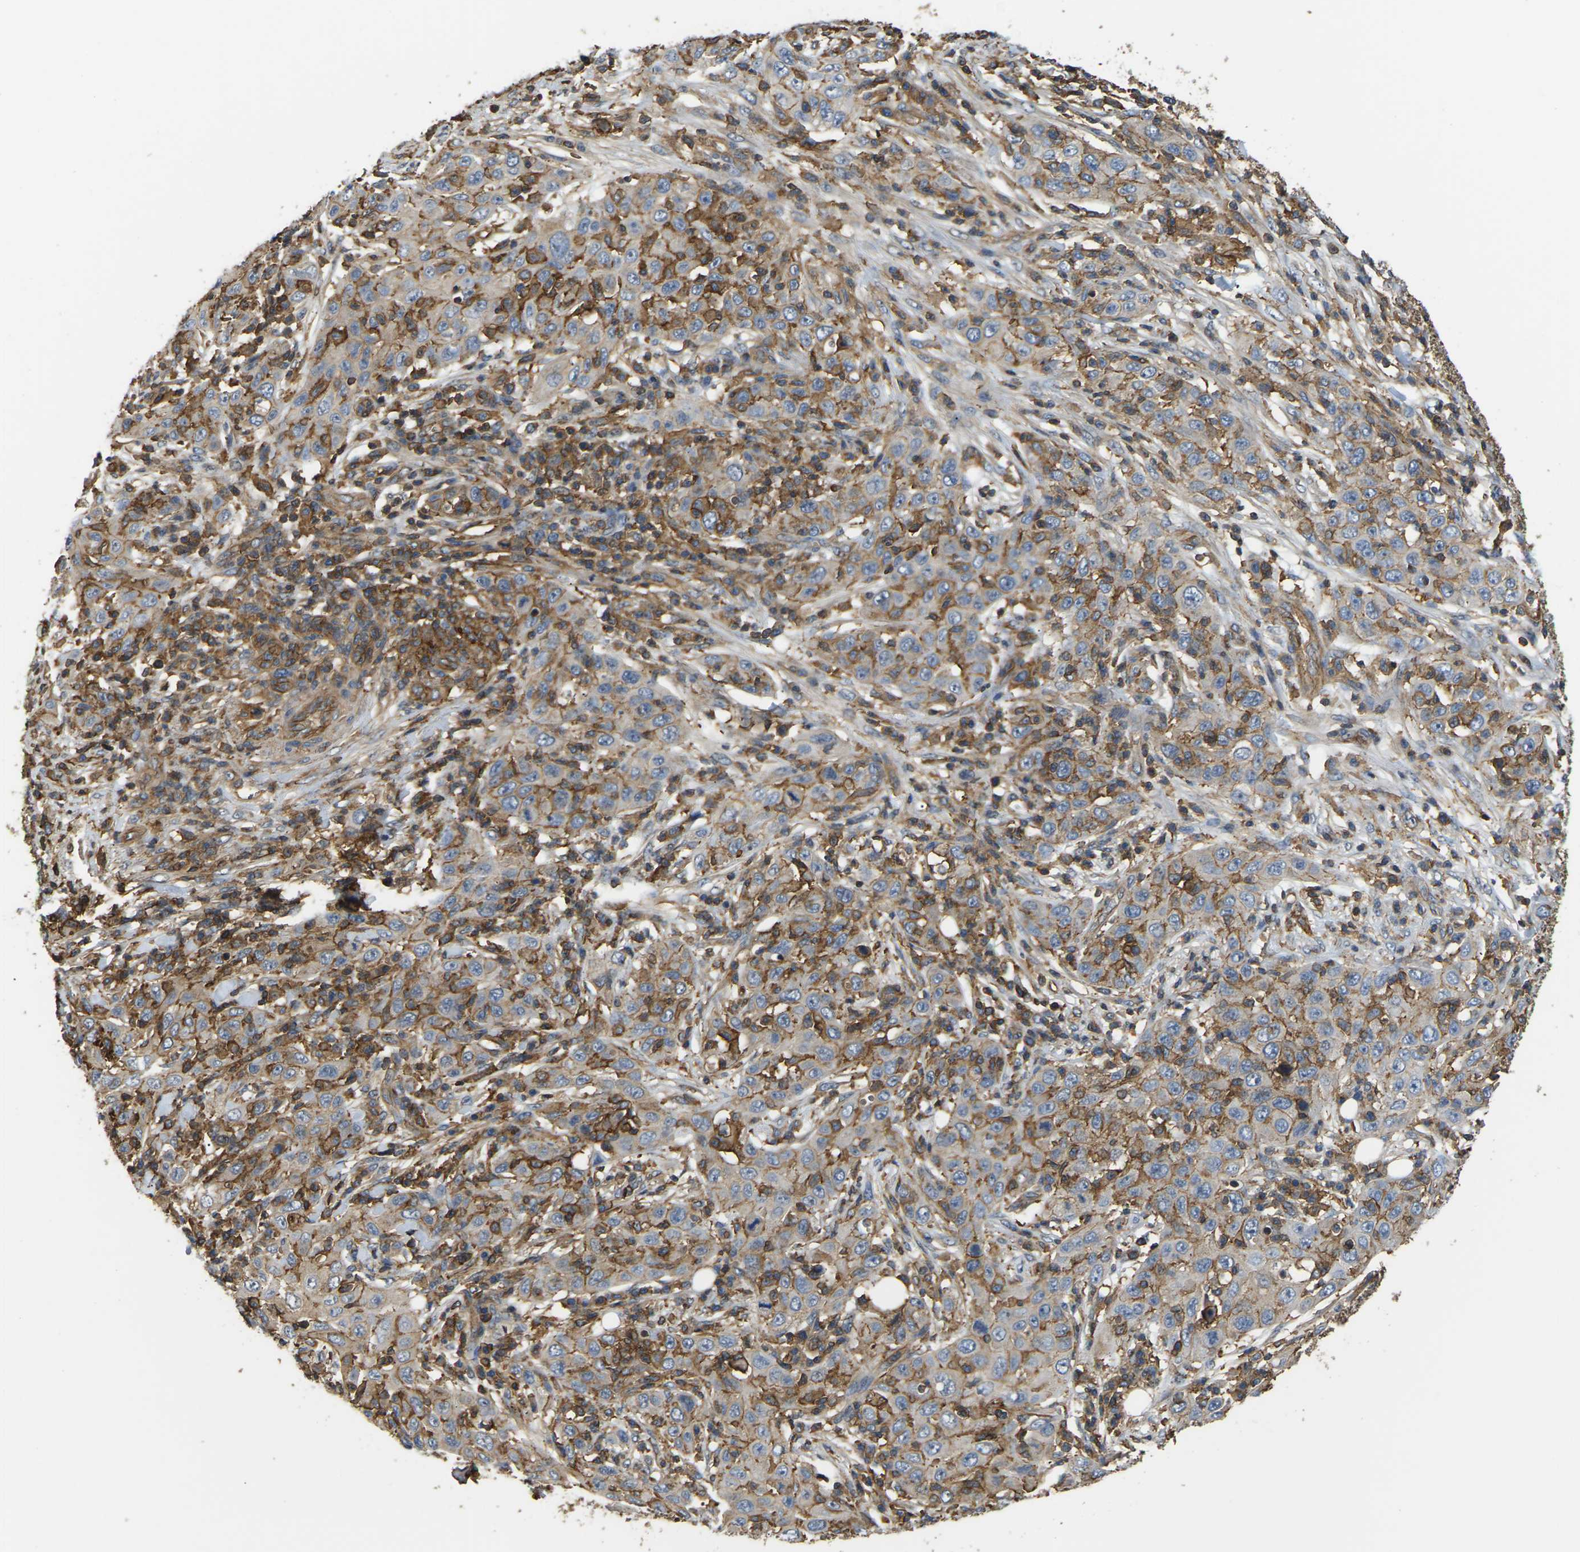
{"staining": {"intensity": "moderate", "quantity": "25%-75%", "location": "cytoplasmic/membranous"}, "tissue": "skin cancer", "cell_type": "Tumor cells", "image_type": "cancer", "snomed": [{"axis": "morphology", "description": "Squamous cell carcinoma, NOS"}, {"axis": "topography", "description": "Skin"}], "caption": "Brown immunohistochemical staining in skin cancer (squamous cell carcinoma) exhibits moderate cytoplasmic/membranous expression in approximately 25%-75% of tumor cells. (Stains: DAB in brown, nuclei in blue, Microscopy: brightfield microscopy at high magnification).", "gene": "IQGAP1", "patient": {"sex": "female", "age": 88}}